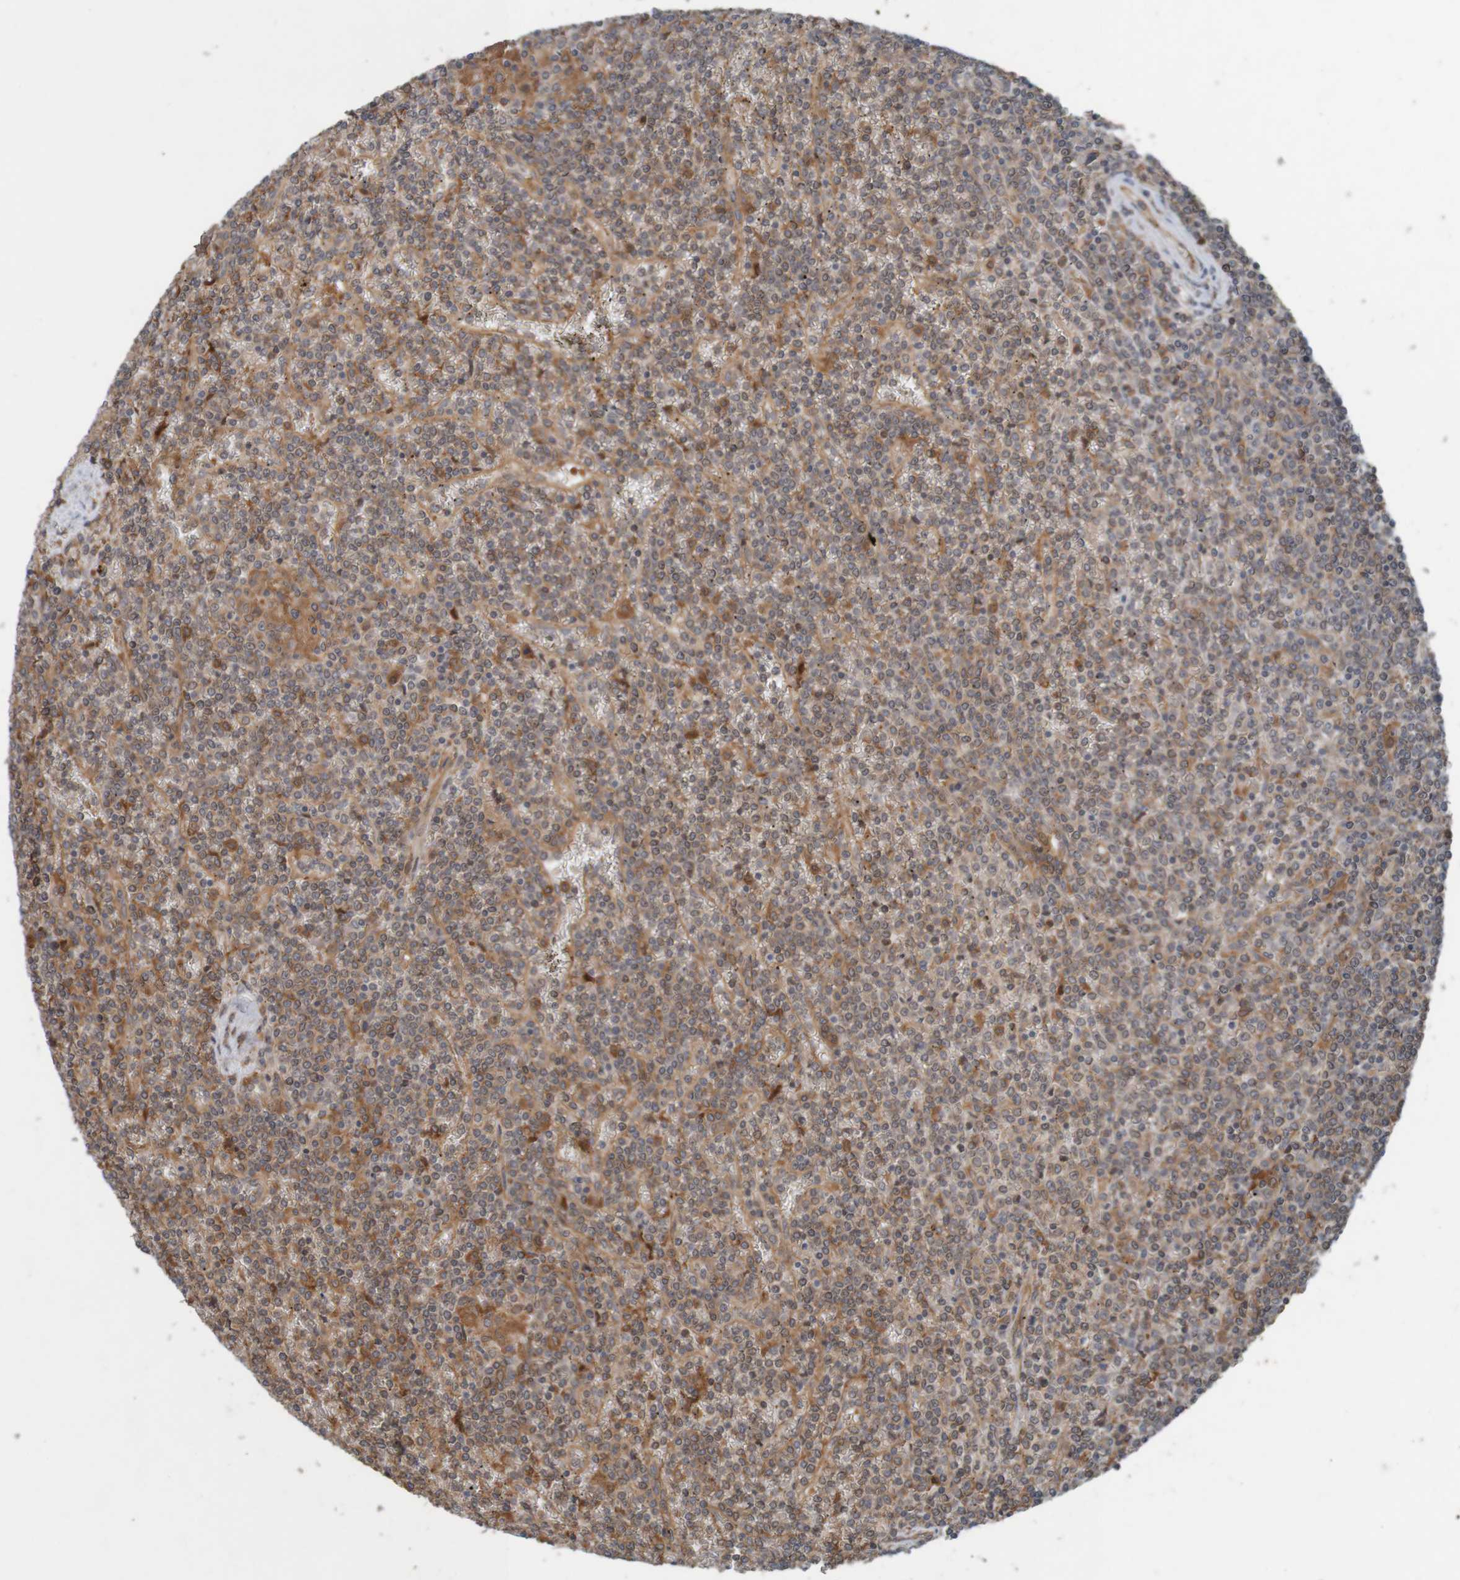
{"staining": {"intensity": "weak", "quantity": "25%-75%", "location": "cytoplasmic/membranous"}, "tissue": "lymphoma", "cell_type": "Tumor cells", "image_type": "cancer", "snomed": [{"axis": "morphology", "description": "Malignant lymphoma, non-Hodgkin's type, Low grade"}, {"axis": "topography", "description": "Spleen"}], "caption": "Tumor cells demonstrate low levels of weak cytoplasmic/membranous expression in approximately 25%-75% of cells in malignant lymphoma, non-Hodgkin's type (low-grade).", "gene": "ARHGEF11", "patient": {"sex": "female", "age": 19}}